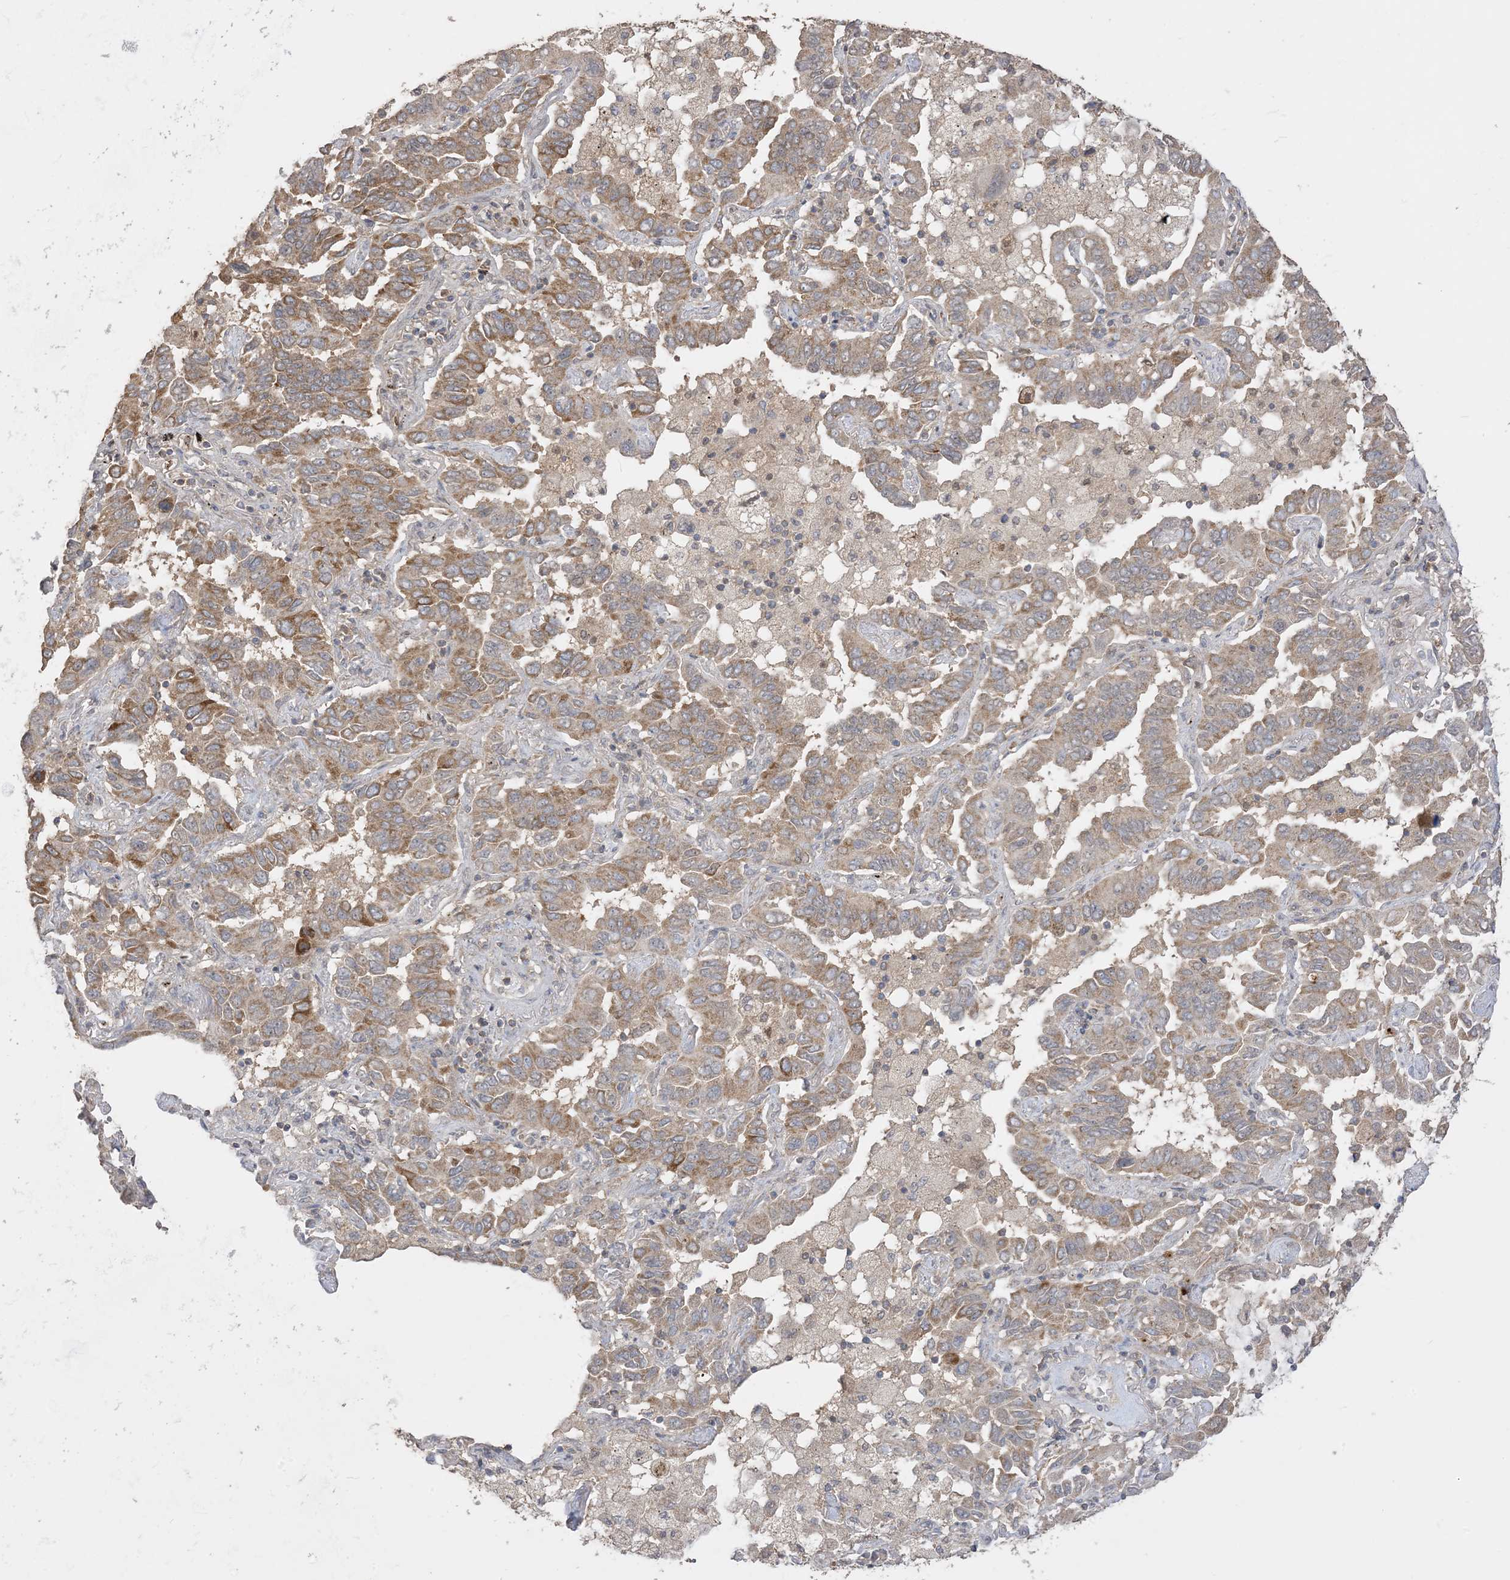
{"staining": {"intensity": "strong", "quantity": ">75%", "location": "cytoplasmic/membranous"}, "tissue": "lung cancer", "cell_type": "Tumor cells", "image_type": "cancer", "snomed": [{"axis": "morphology", "description": "Adenocarcinoma, NOS"}, {"axis": "topography", "description": "Lung"}], "caption": "IHC (DAB (3,3'-diaminobenzidine)) staining of lung cancer demonstrates strong cytoplasmic/membranous protein expression in approximately >75% of tumor cells.", "gene": "SIRT3", "patient": {"sex": "male", "age": 64}}